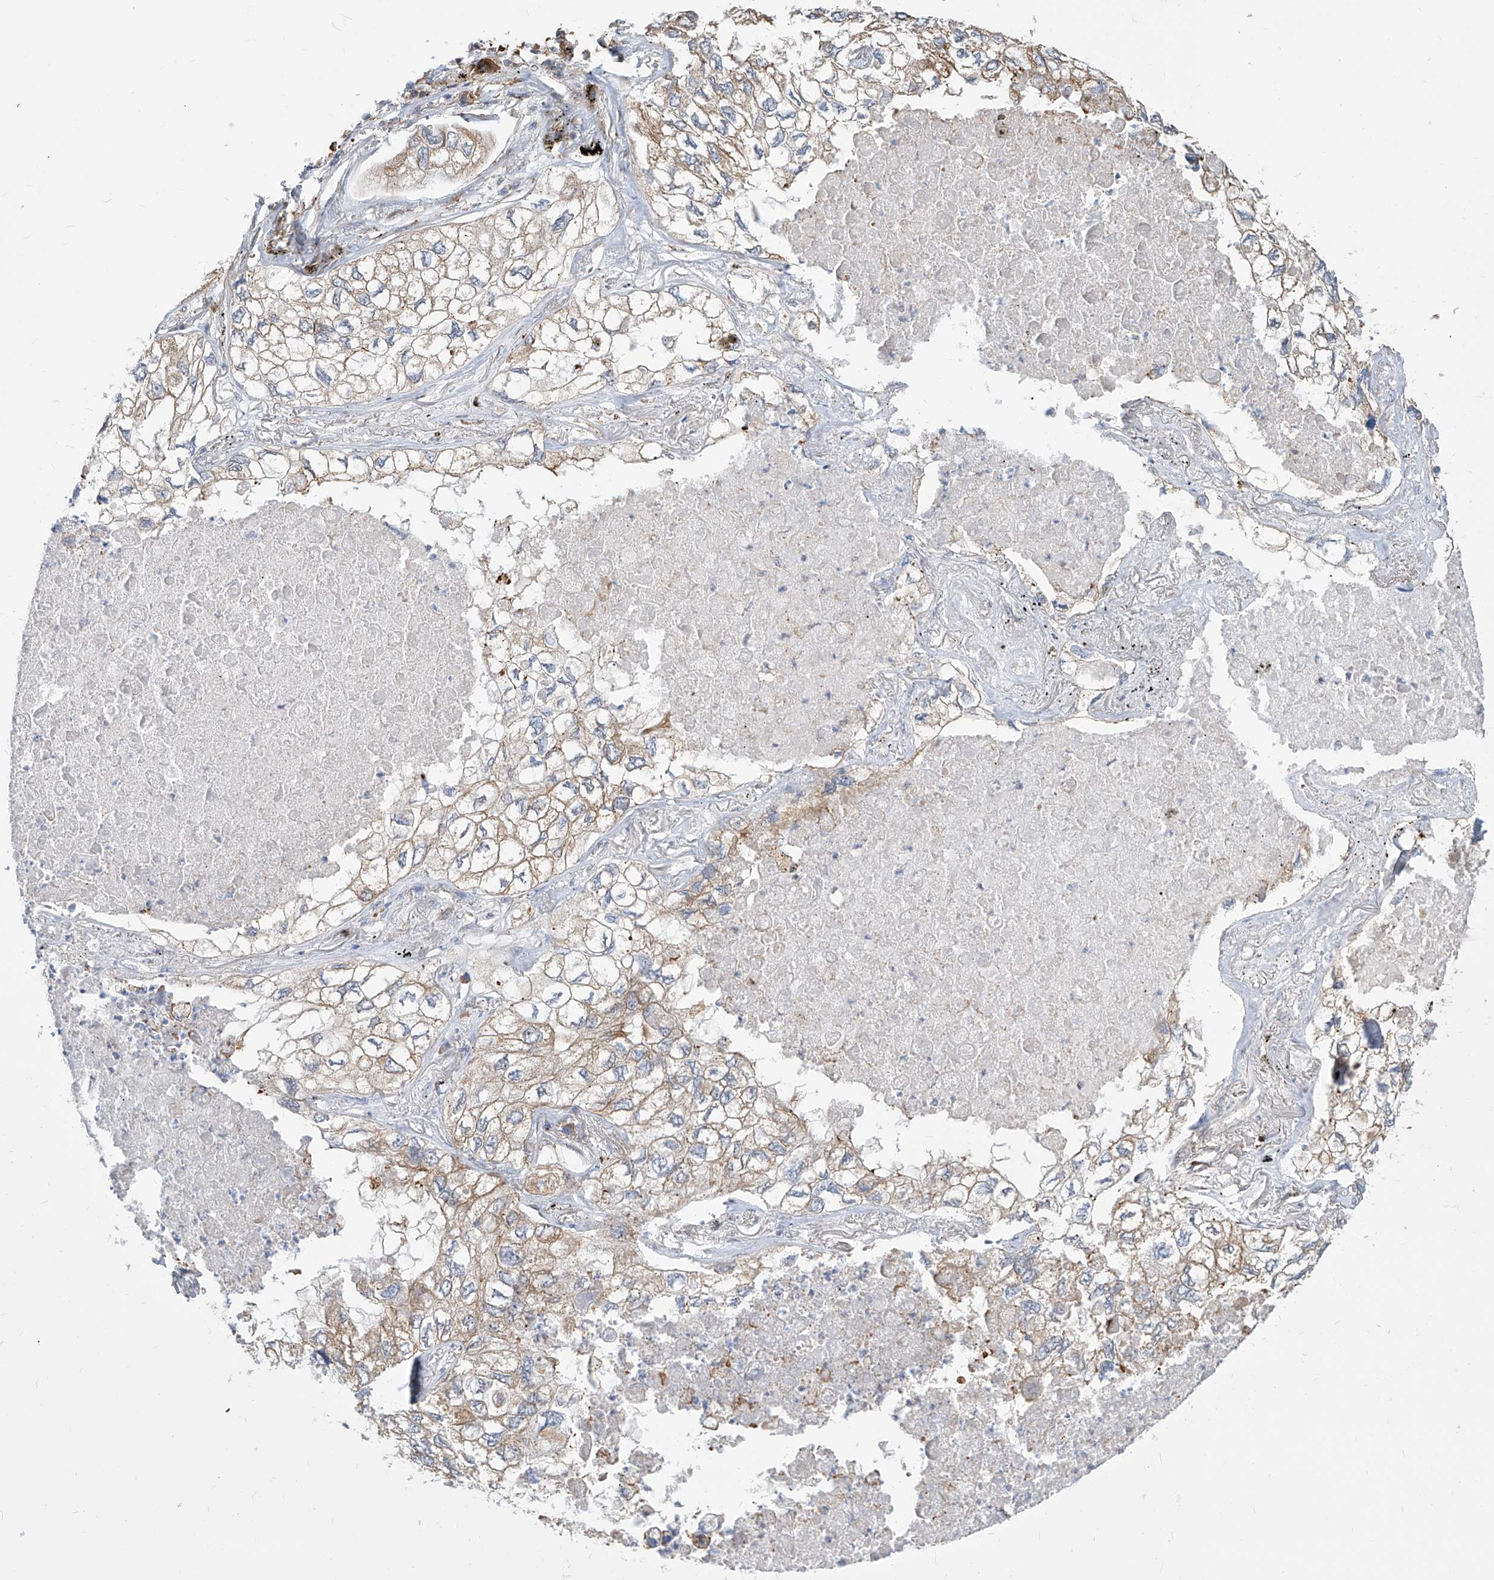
{"staining": {"intensity": "weak", "quantity": ">75%", "location": "cytoplasmic/membranous"}, "tissue": "lung cancer", "cell_type": "Tumor cells", "image_type": "cancer", "snomed": [{"axis": "morphology", "description": "Adenocarcinoma, NOS"}, {"axis": "topography", "description": "Lung"}], "caption": "IHC of human lung cancer reveals low levels of weak cytoplasmic/membranous positivity in about >75% of tumor cells. (Stains: DAB (3,3'-diaminobenzidine) in brown, nuclei in blue, Microscopy: brightfield microscopy at high magnification).", "gene": "FAM83B", "patient": {"sex": "male", "age": 65}}